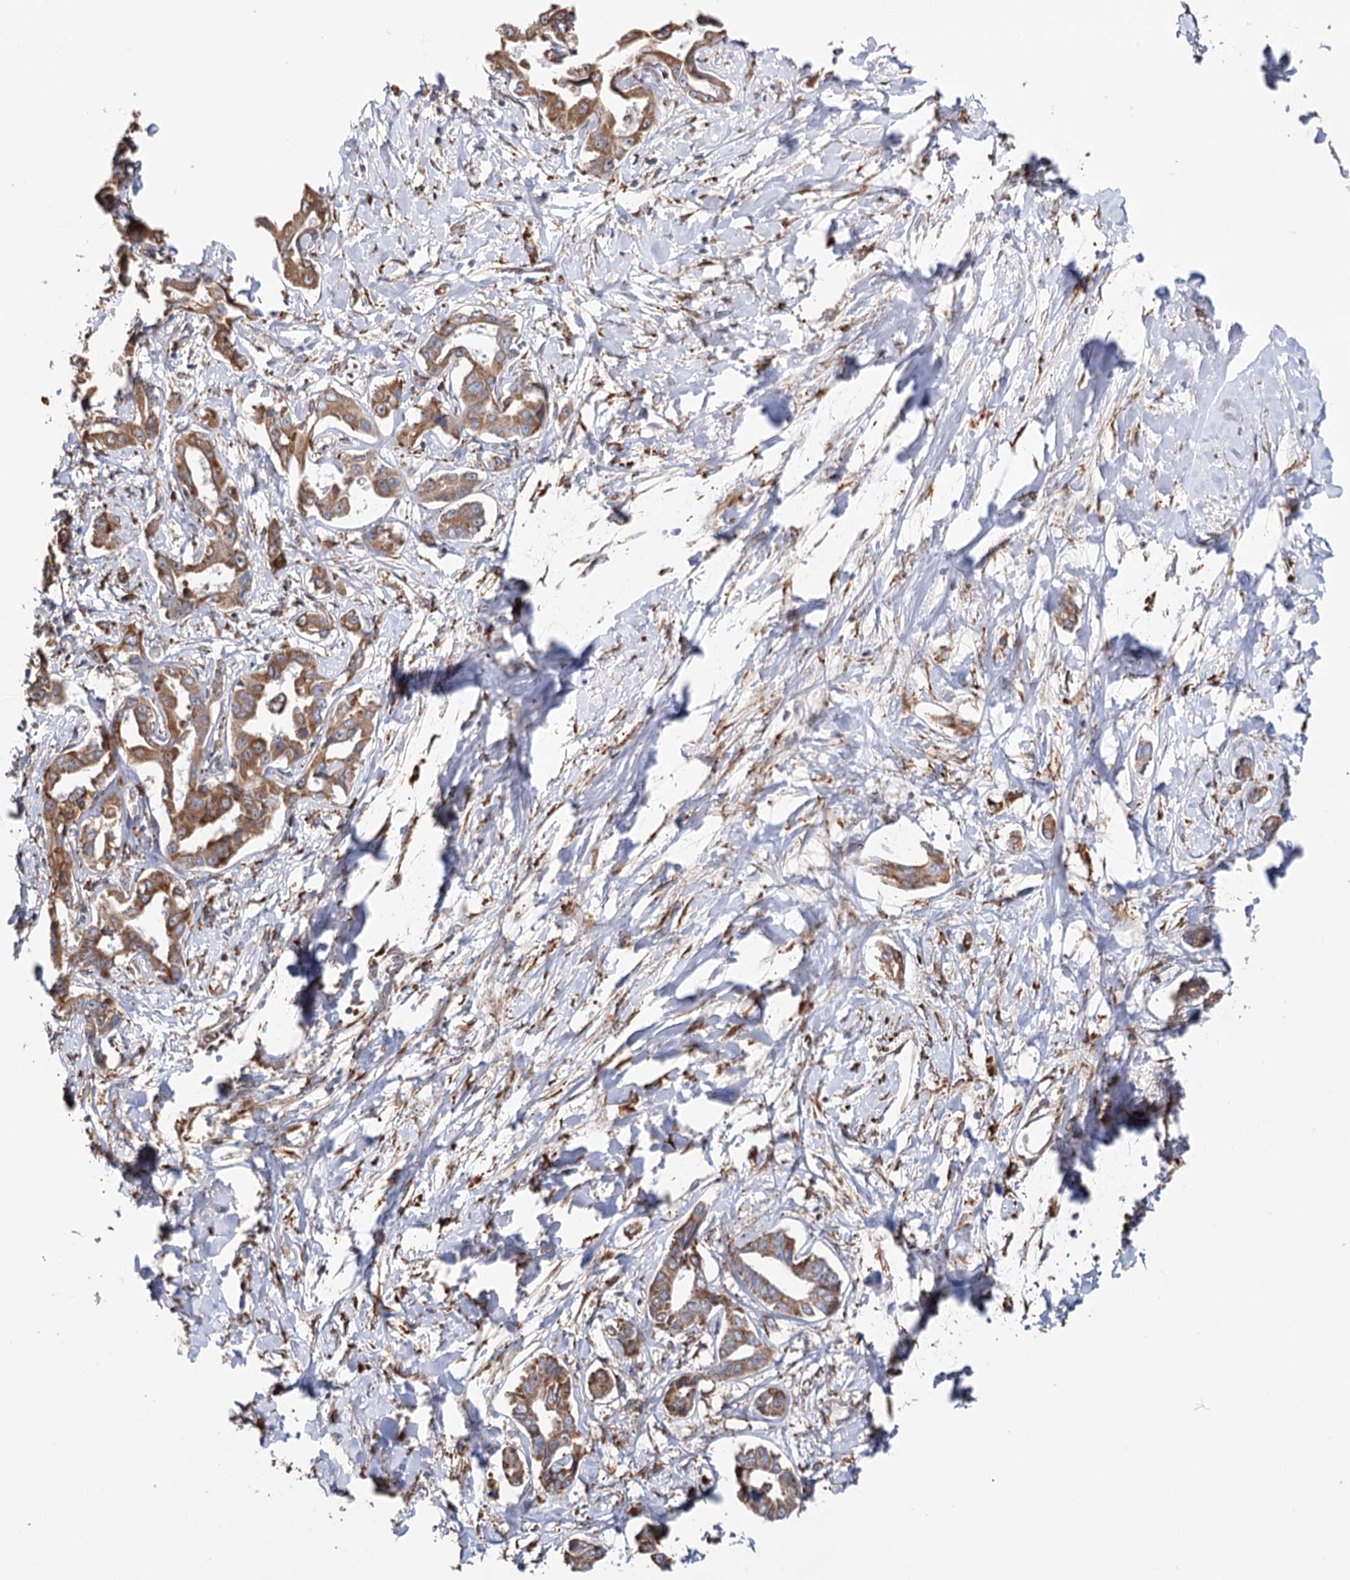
{"staining": {"intensity": "strong", "quantity": ">75%", "location": "cytoplasmic/membranous"}, "tissue": "liver cancer", "cell_type": "Tumor cells", "image_type": "cancer", "snomed": [{"axis": "morphology", "description": "Cholangiocarcinoma"}, {"axis": "topography", "description": "Liver"}], "caption": "A brown stain labels strong cytoplasmic/membranous expression of a protein in cholangiocarcinoma (liver) tumor cells.", "gene": "VEGFA", "patient": {"sex": "male", "age": 59}}